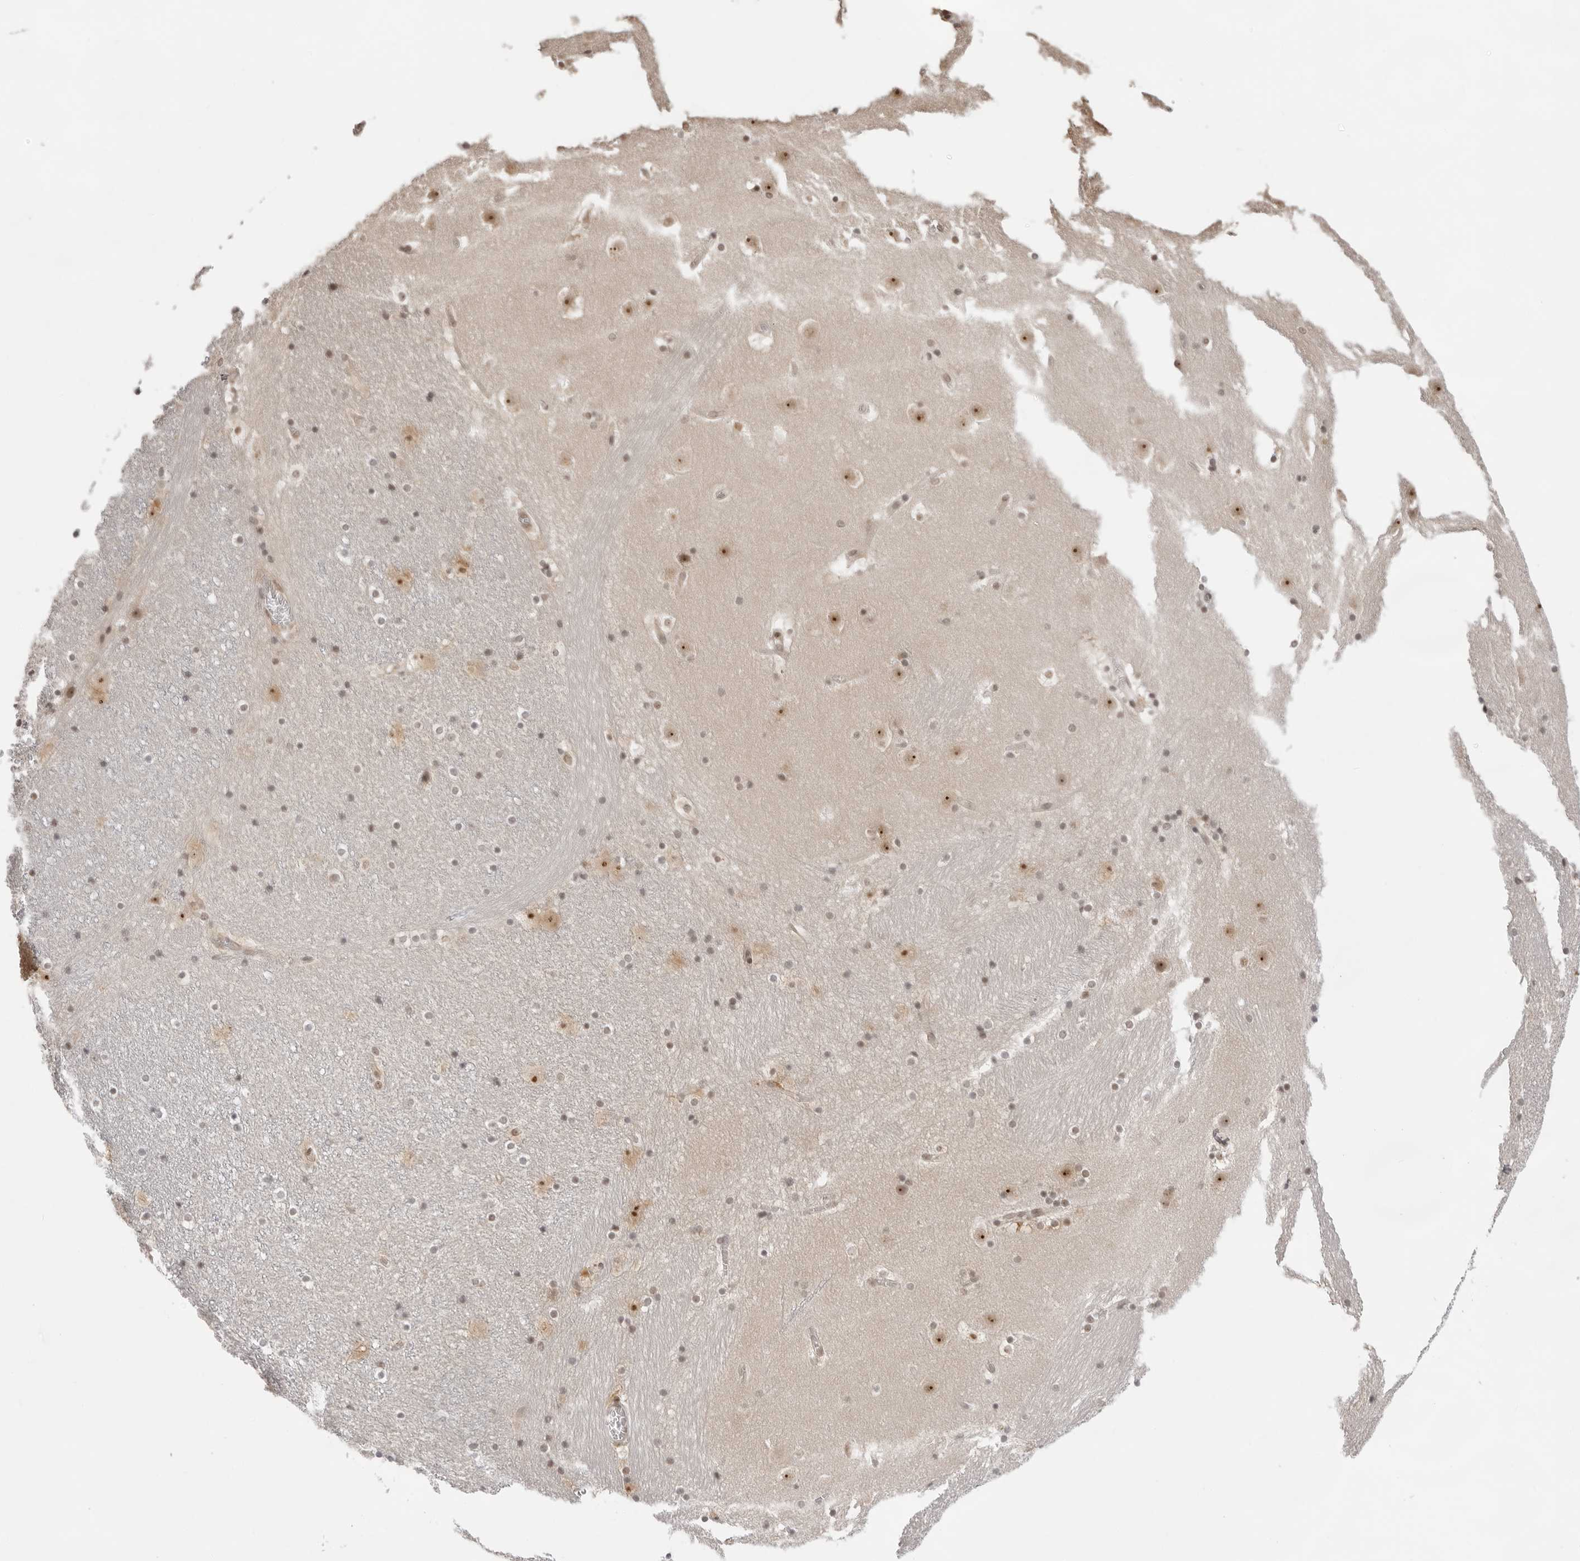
{"staining": {"intensity": "weak", "quantity": ">75%", "location": "nuclear"}, "tissue": "caudate", "cell_type": "Glial cells", "image_type": "normal", "snomed": [{"axis": "morphology", "description": "Normal tissue, NOS"}, {"axis": "topography", "description": "Lateral ventricle wall"}], "caption": "Benign caudate was stained to show a protein in brown. There is low levels of weak nuclear staining in about >75% of glial cells. (Stains: DAB (3,3'-diaminobenzidine) in brown, nuclei in blue, Microscopy: brightfield microscopy at high magnification).", "gene": "EXOSC10", "patient": {"sex": "male", "age": 45}}